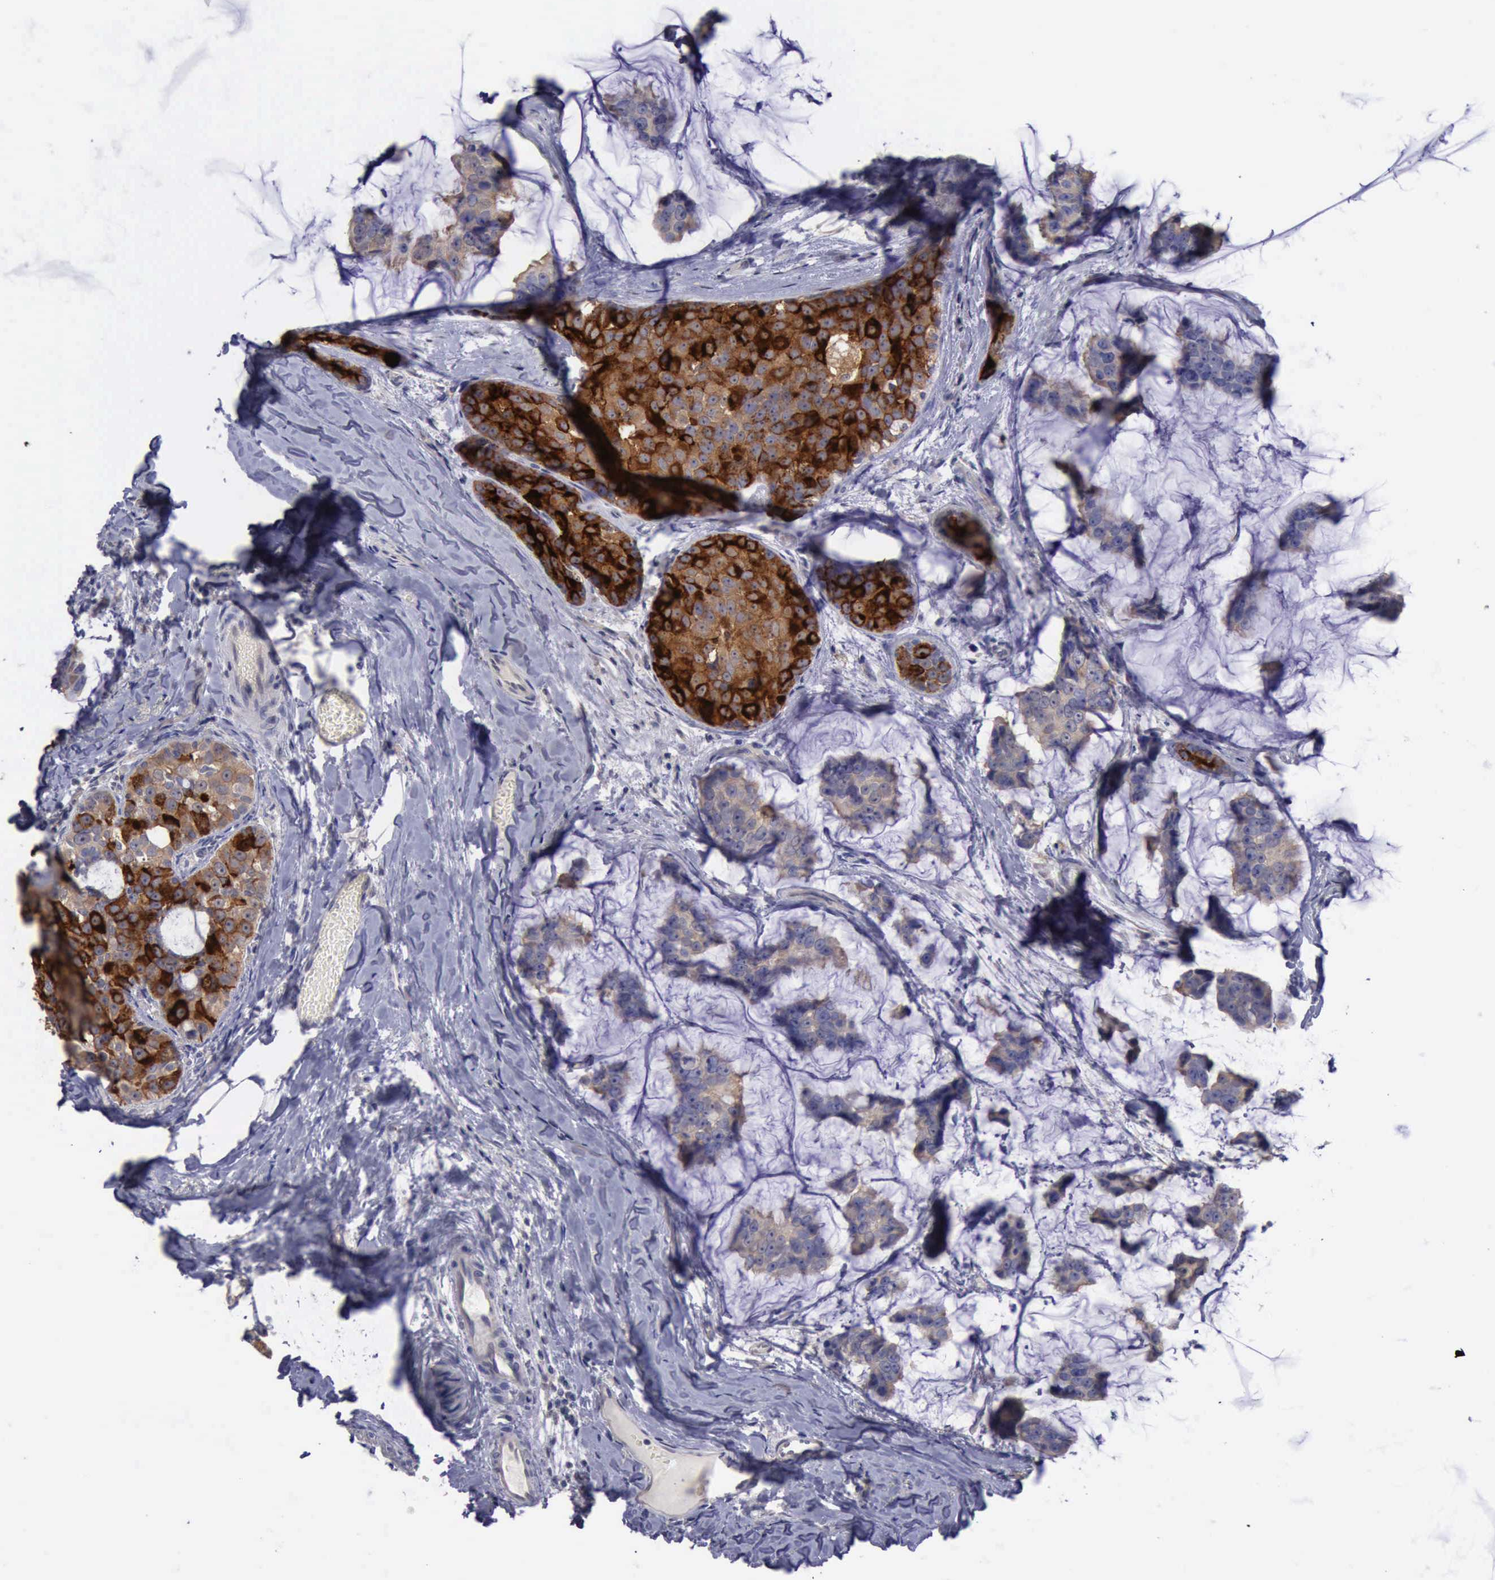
{"staining": {"intensity": "strong", "quantity": ">75%", "location": "cytoplasmic/membranous"}, "tissue": "breast cancer", "cell_type": "Tumor cells", "image_type": "cancer", "snomed": [{"axis": "morphology", "description": "Normal tissue, NOS"}, {"axis": "morphology", "description": "Duct carcinoma"}, {"axis": "topography", "description": "Breast"}], "caption": "A micrograph of breast cancer (invasive ductal carcinoma) stained for a protein displays strong cytoplasmic/membranous brown staining in tumor cells.", "gene": "PHKA1", "patient": {"sex": "female", "age": 50}}